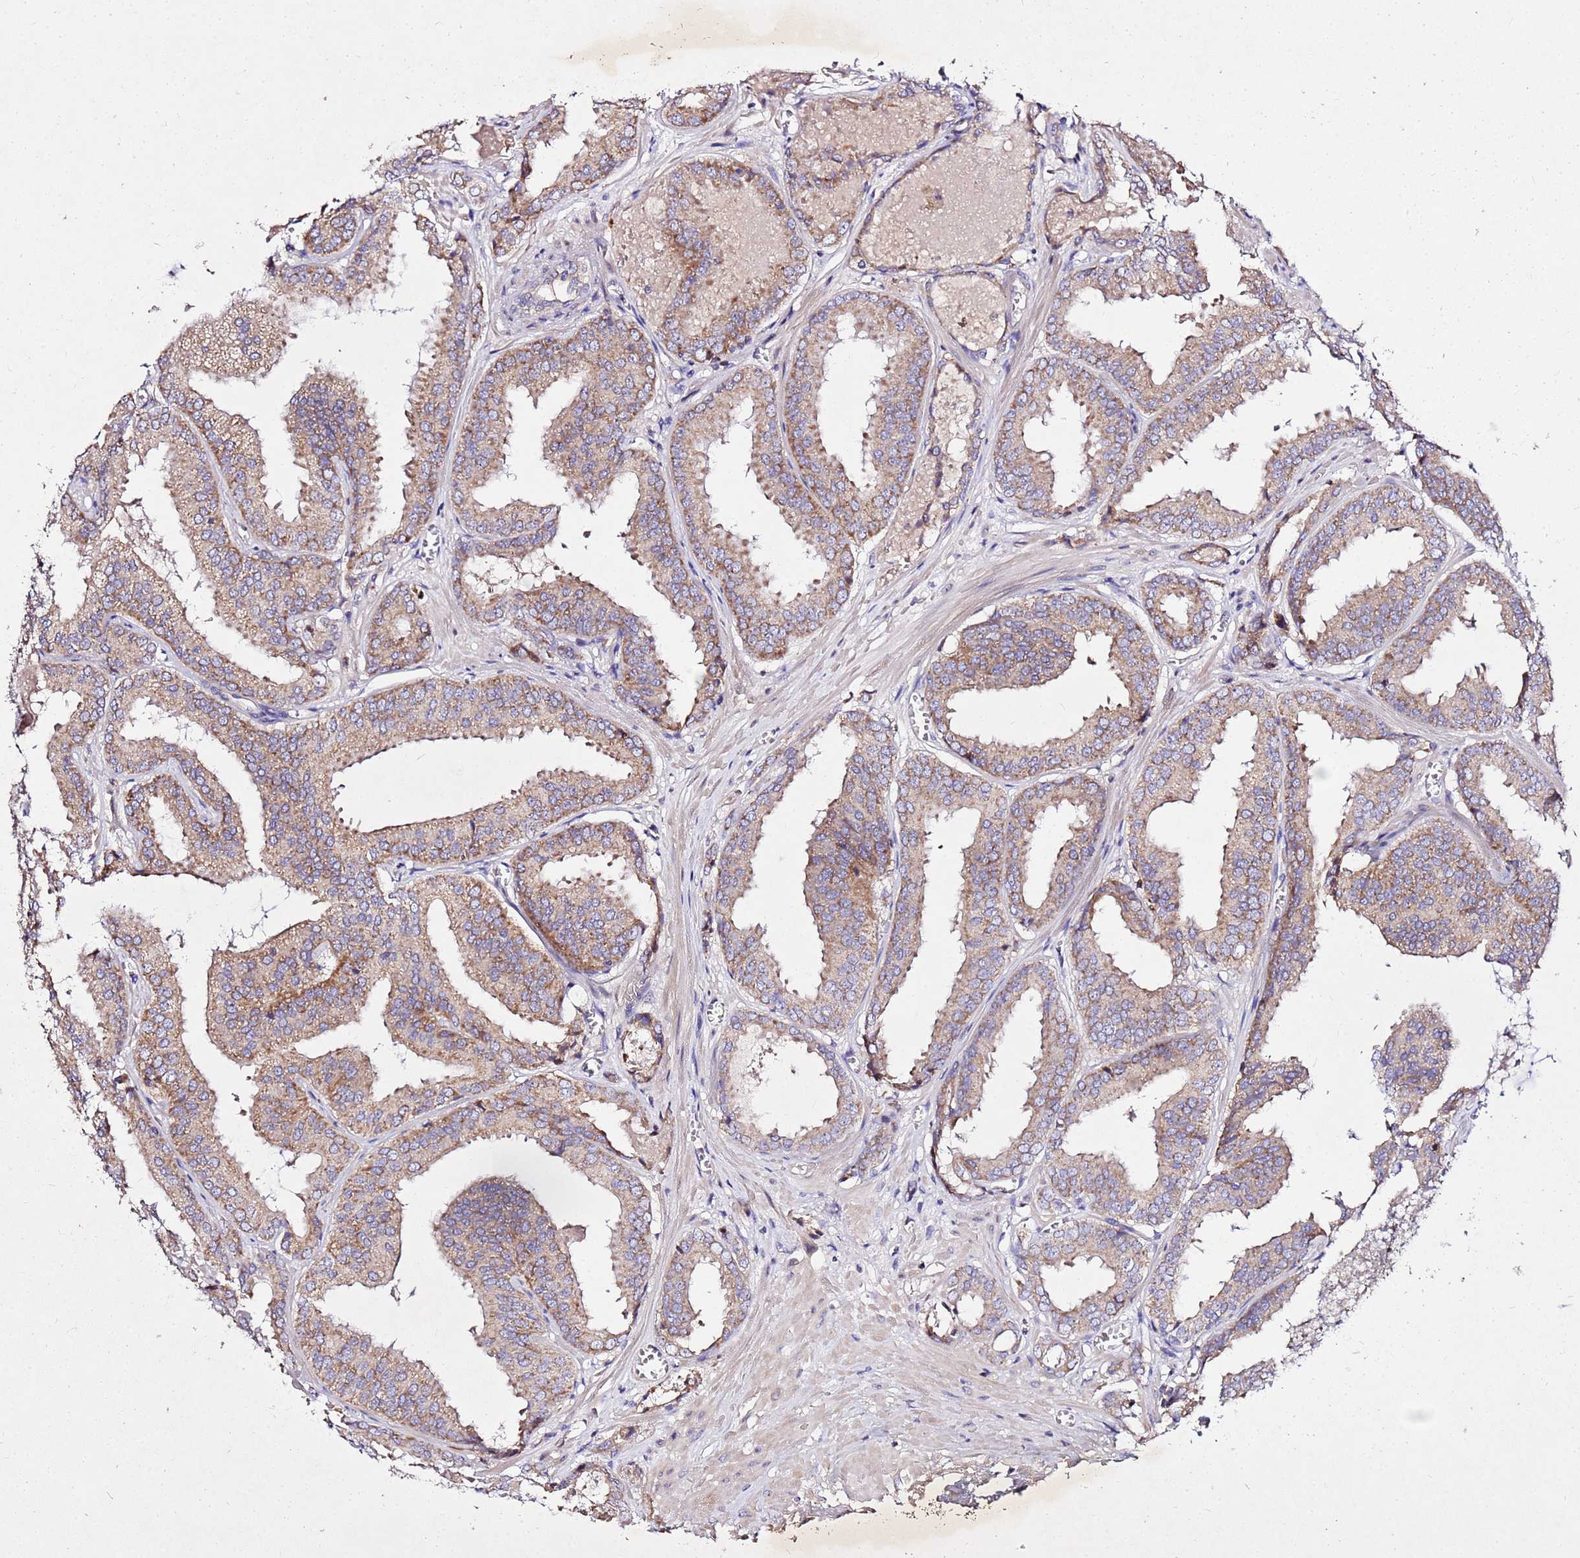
{"staining": {"intensity": "moderate", "quantity": "25%-75%", "location": "cytoplasmic/membranous"}, "tissue": "prostate cancer", "cell_type": "Tumor cells", "image_type": "cancer", "snomed": [{"axis": "morphology", "description": "Adenocarcinoma, Low grade"}, {"axis": "topography", "description": "Prostate"}], "caption": "This is a micrograph of IHC staining of prostate low-grade adenocarcinoma, which shows moderate positivity in the cytoplasmic/membranous of tumor cells.", "gene": "COX14", "patient": {"sex": "male", "age": 67}}